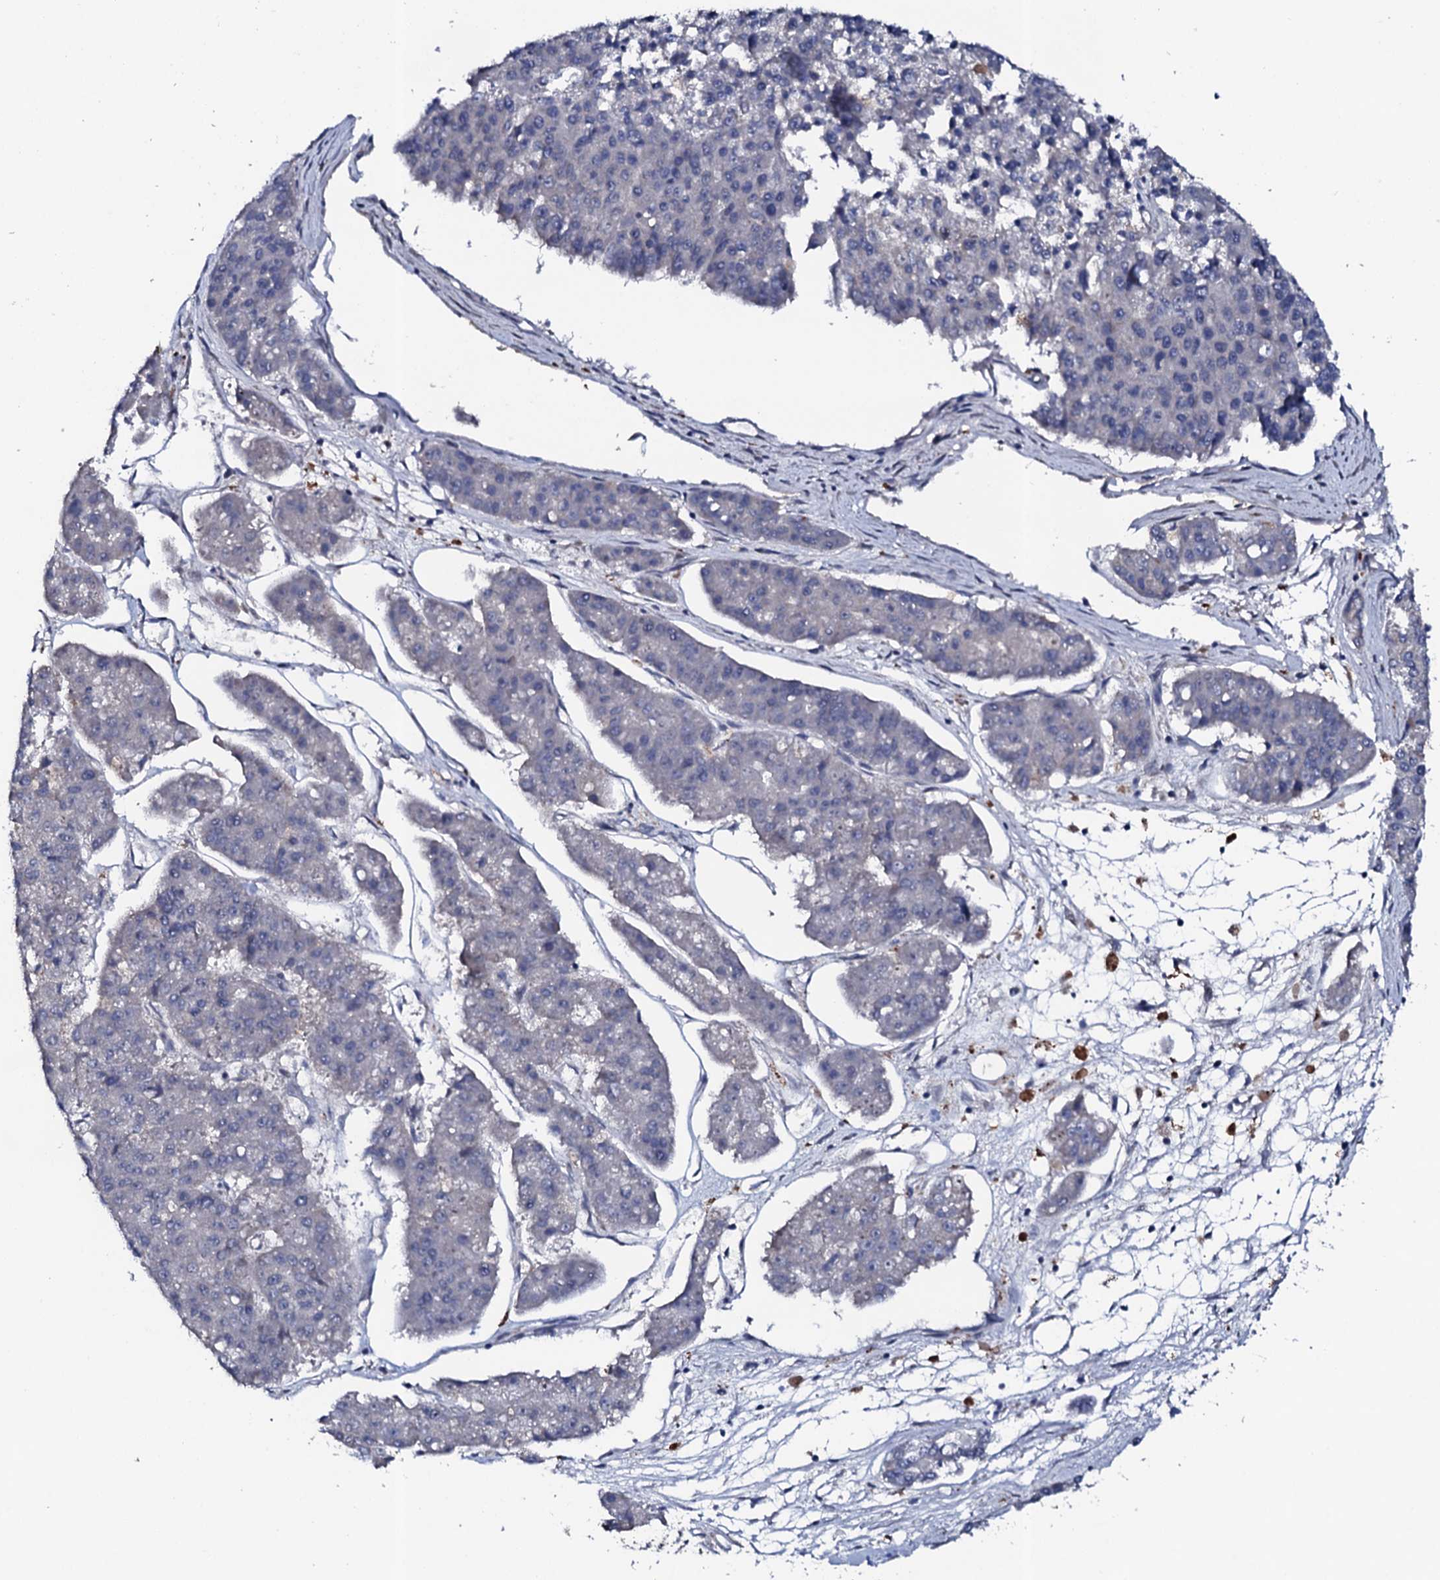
{"staining": {"intensity": "negative", "quantity": "none", "location": "none"}, "tissue": "pancreatic cancer", "cell_type": "Tumor cells", "image_type": "cancer", "snomed": [{"axis": "morphology", "description": "Adenocarcinoma, NOS"}, {"axis": "topography", "description": "Pancreas"}], "caption": "Human adenocarcinoma (pancreatic) stained for a protein using immunohistochemistry (IHC) exhibits no positivity in tumor cells.", "gene": "CIAO2A", "patient": {"sex": "male", "age": 50}}